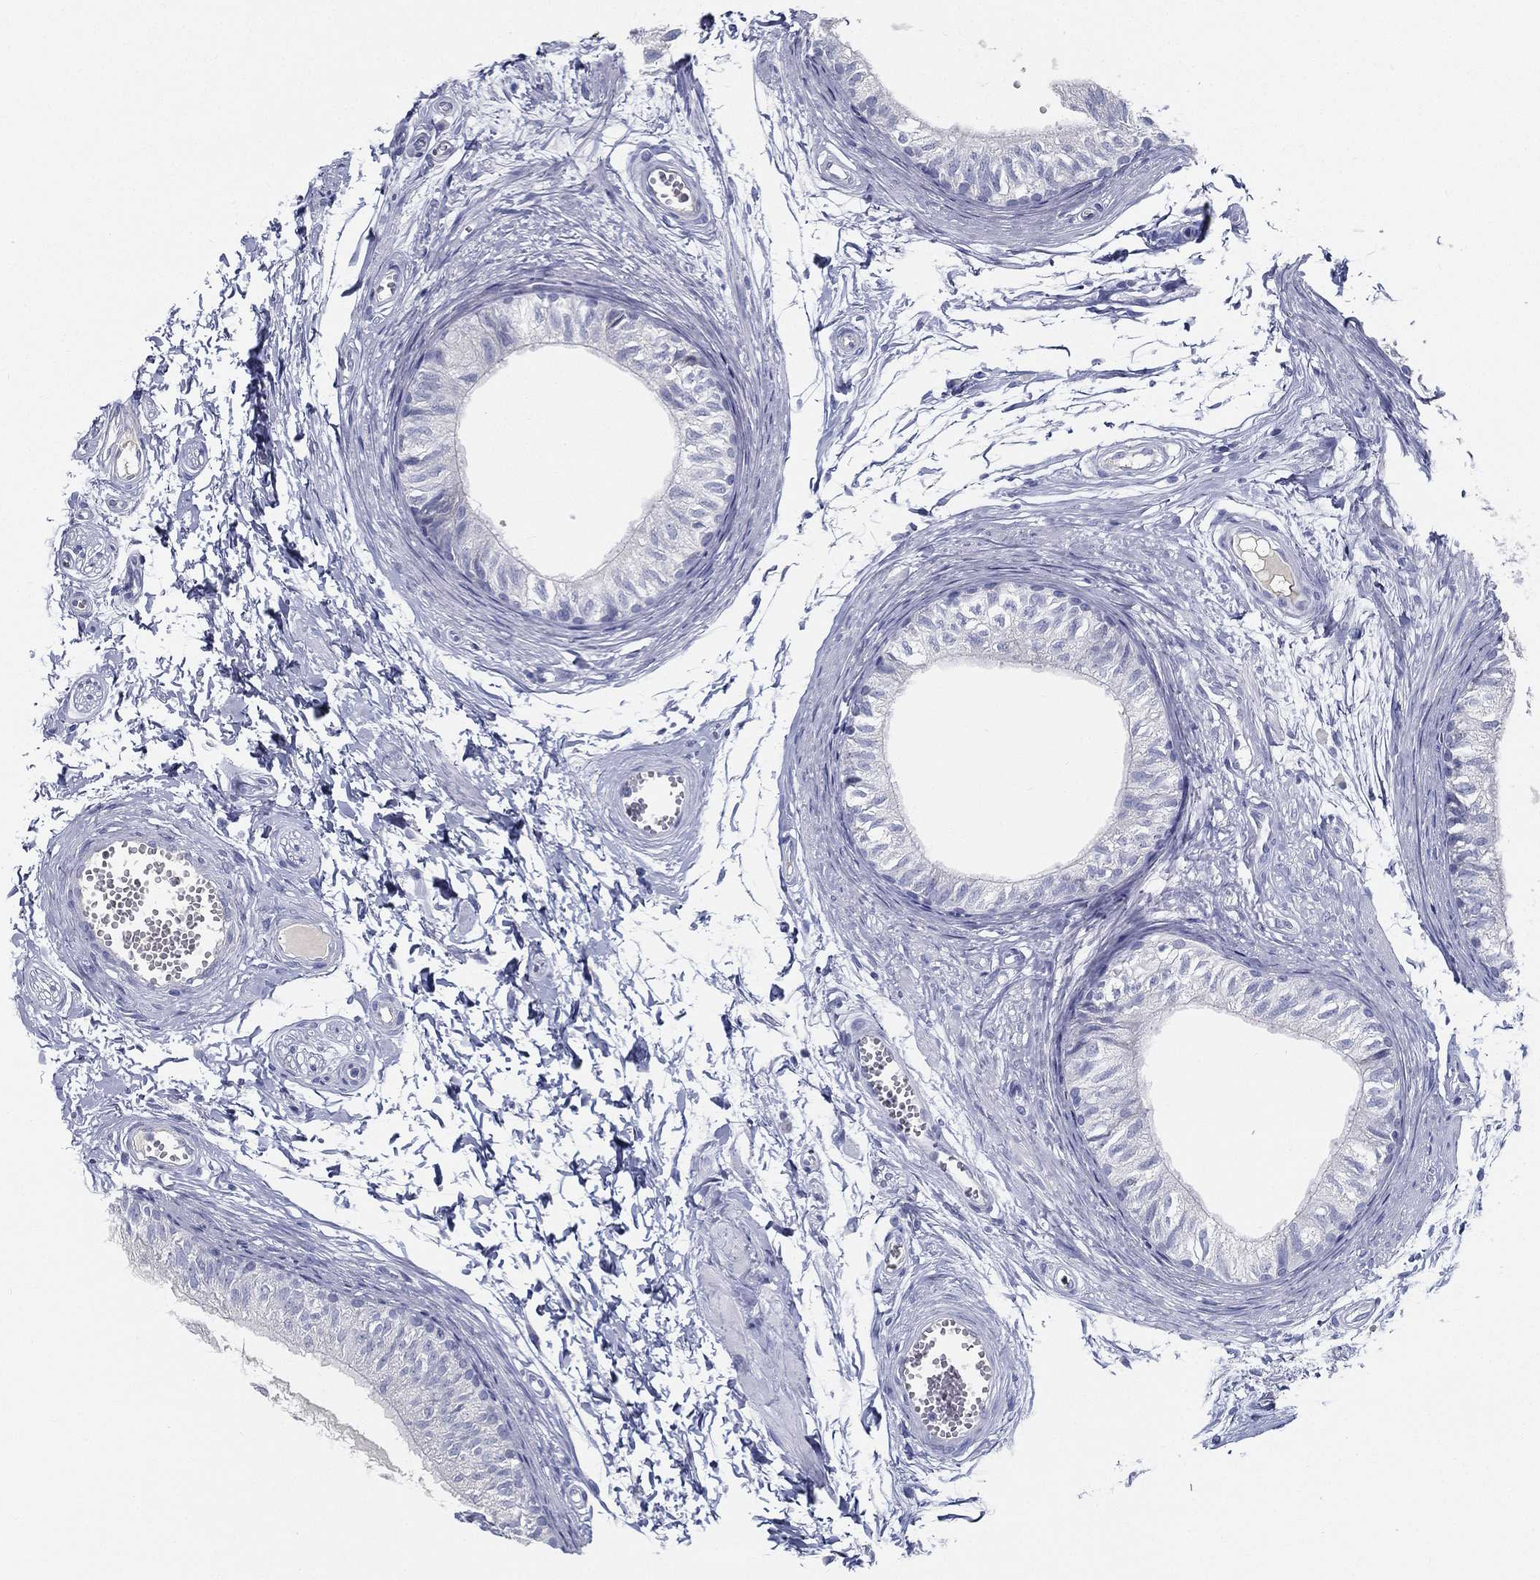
{"staining": {"intensity": "negative", "quantity": "none", "location": "none"}, "tissue": "epididymis", "cell_type": "Glandular cells", "image_type": "normal", "snomed": [{"axis": "morphology", "description": "Normal tissue, NOS"}, {"axis": "topography", "description": "Epididymis"}], "caption": "High magnification brightfield microscopy of unremarkable epididymis stained with DAB (3,3'-diaminobenzidine) (brown) and counterstained with hematoxylin (blue): glandular cells show no significant staining. (Stains: DAB IHC with hematoxylin counter stain, Microscopy: brightfield microscopy at high magnification).", "gene": "STS", "patient": {"sex": "male", "age": 22}}